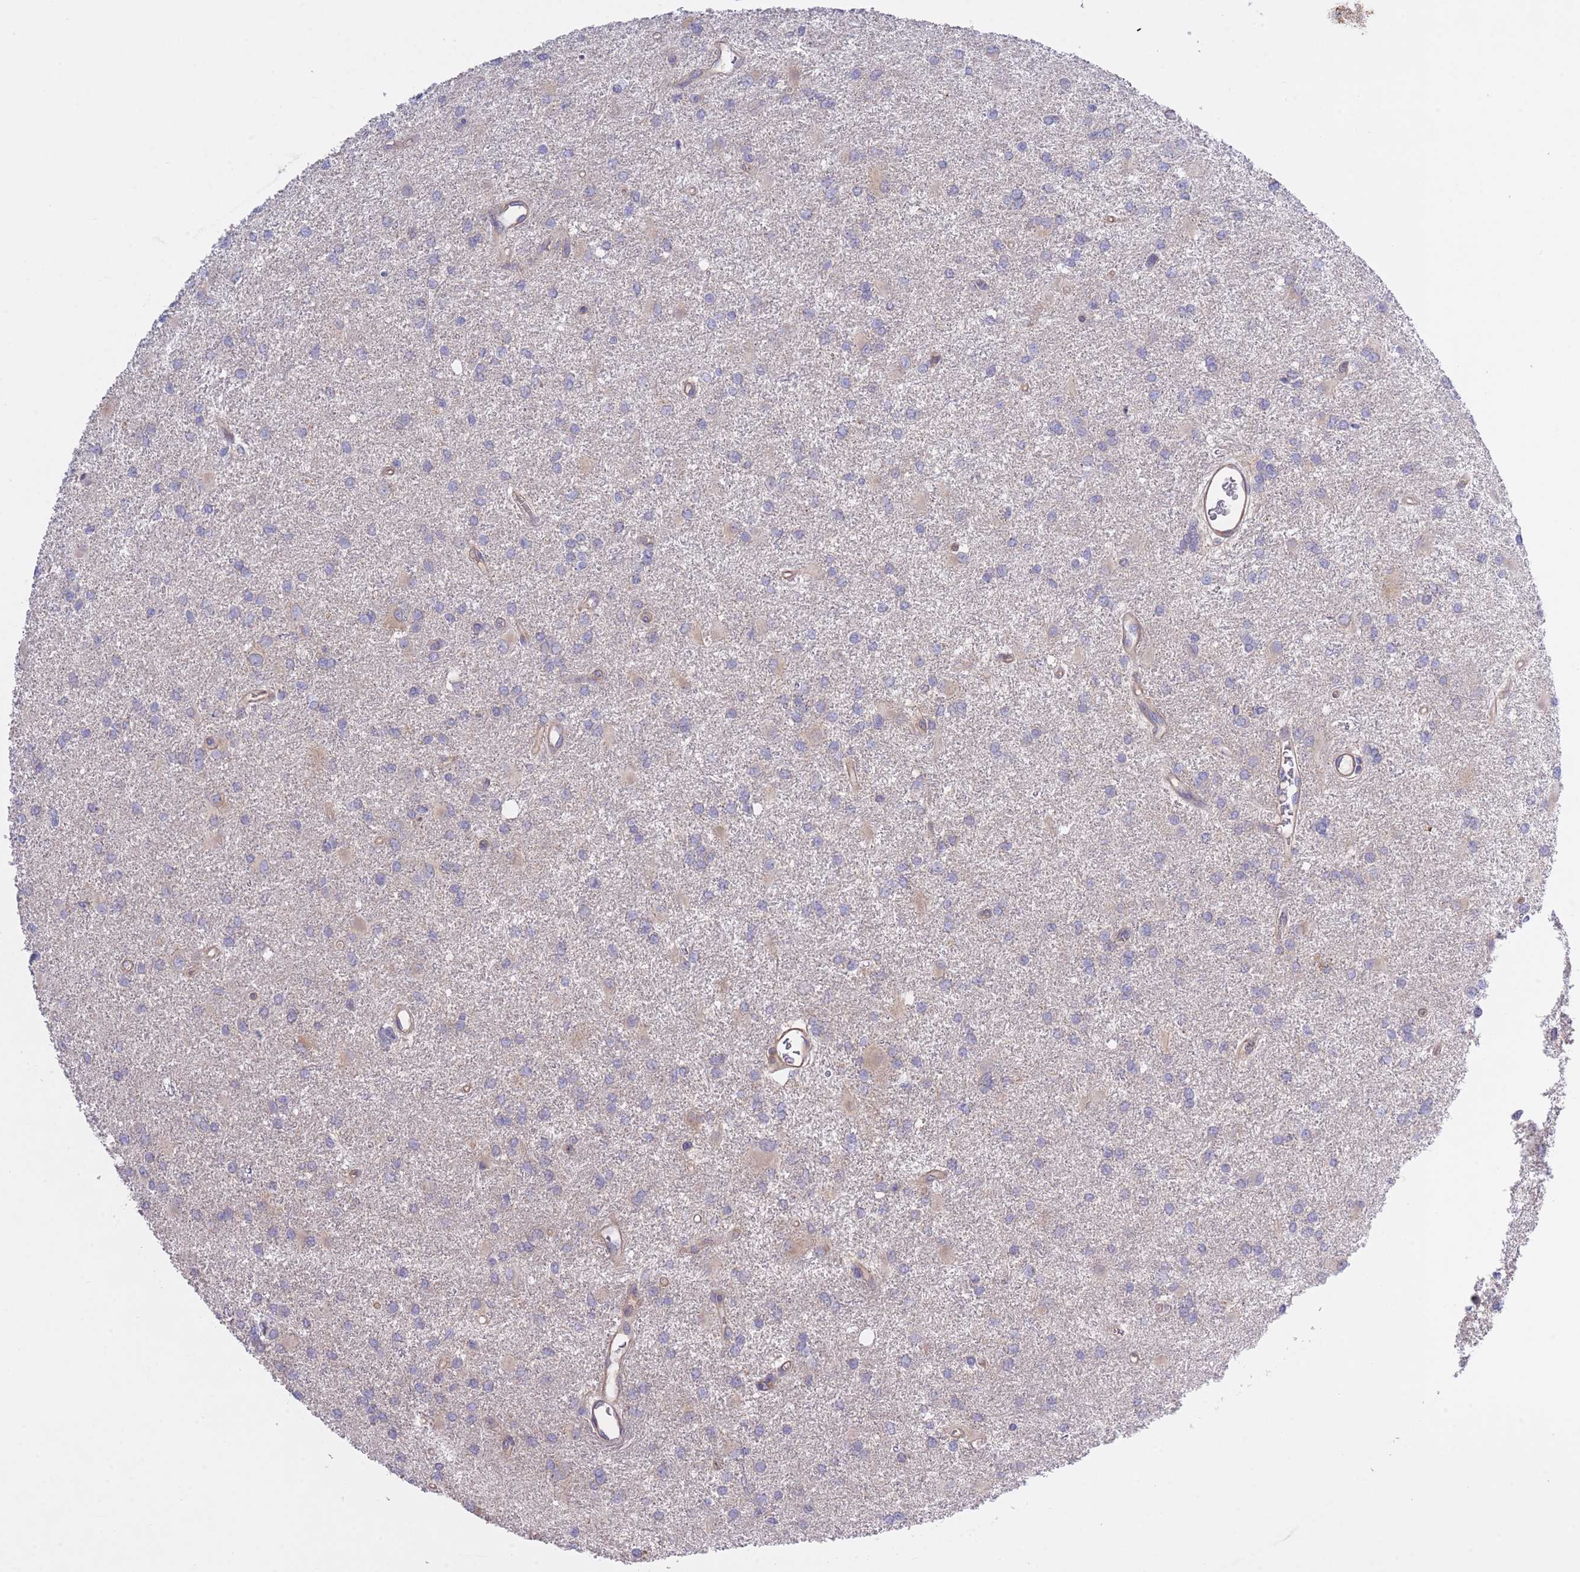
{"staining": {"intensity": "negative", "quantity": "none", "location": "none"}, "tissue": "glioma", "cell_type": "Tumor cells", "image_type": "cancer", "snomed": [{"axis": "morphology", "description": "Glioma, malignant, High grade"}, {"axis": "topography", "description": "Brain"}], "caption": "Tumor cells show no significant positivity in glioma.", "gene": "CHAC1", "patient": {"sex": "female", "age": 50}}